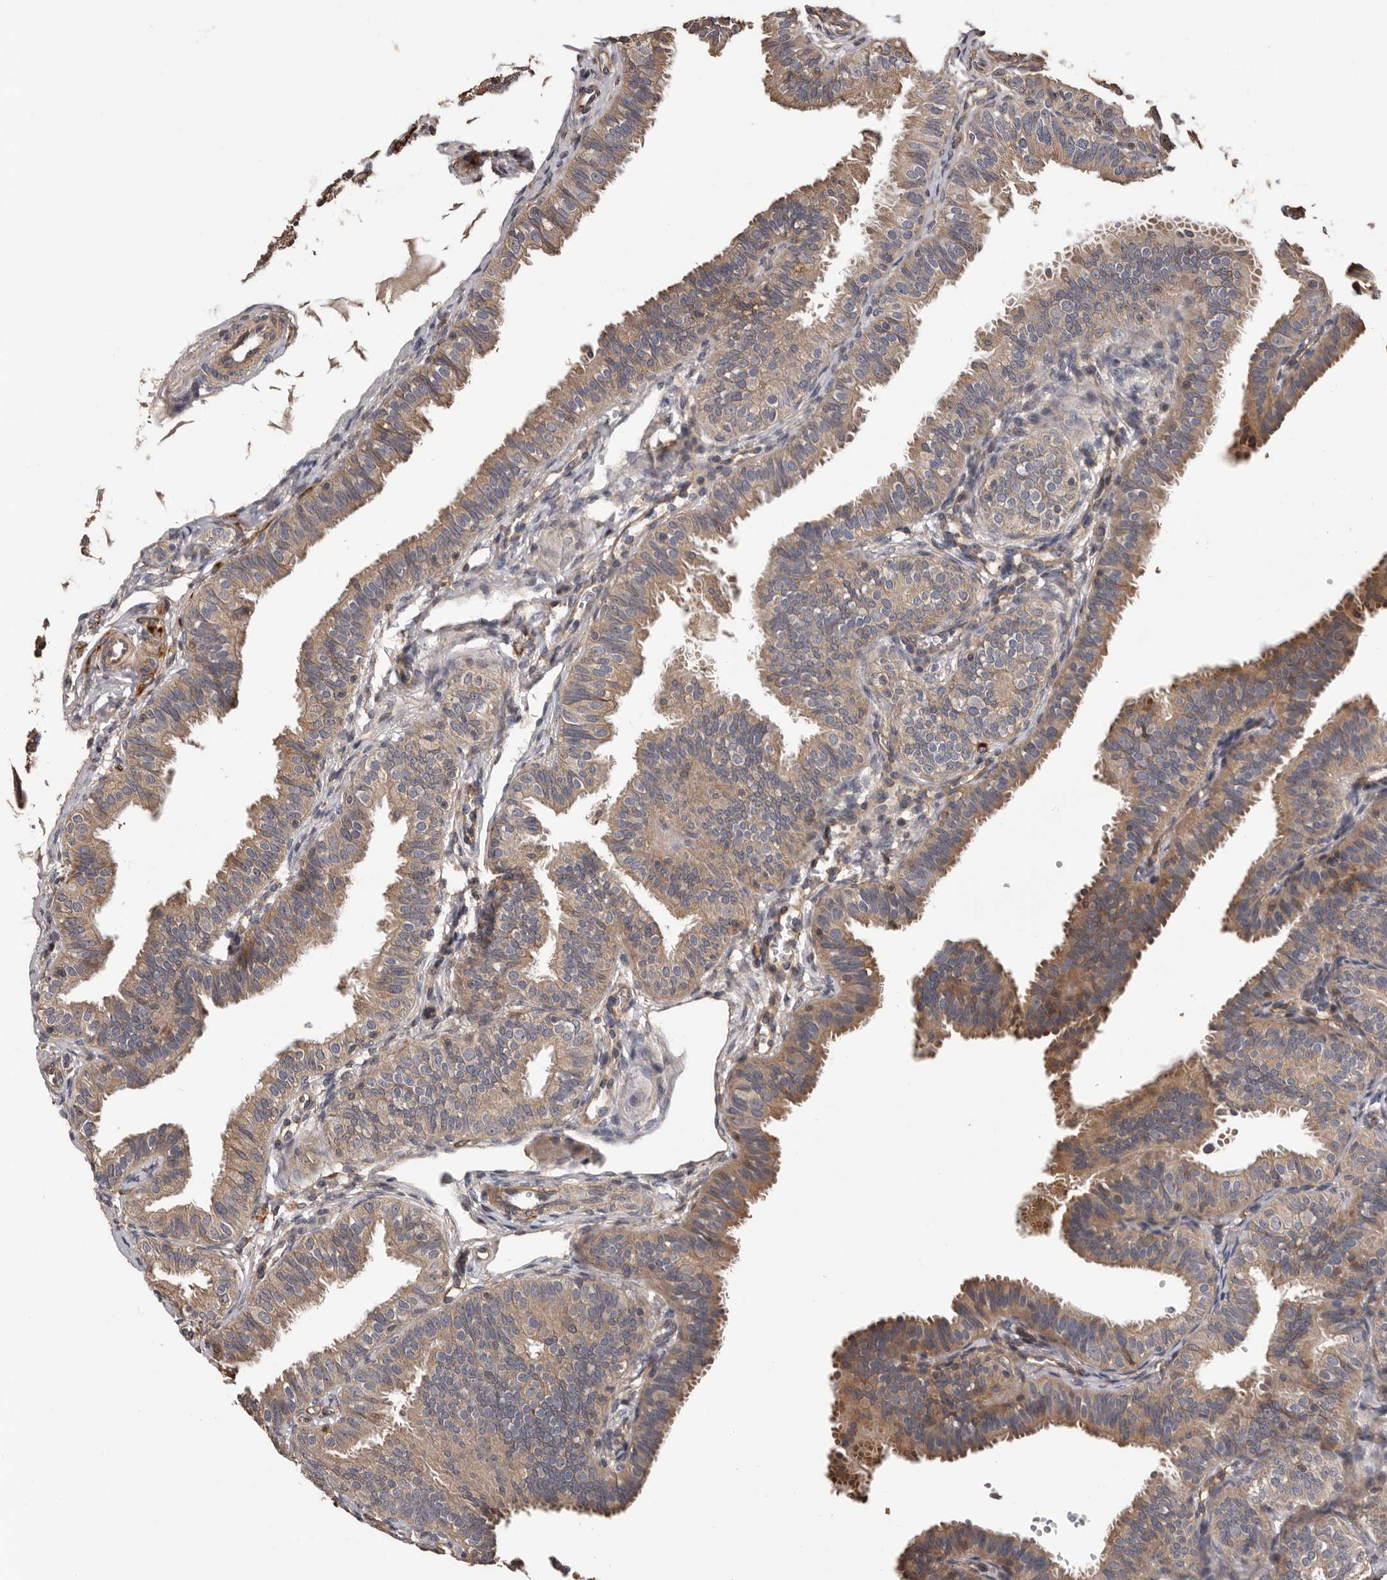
{"staining": {"intensity": "moderate", "quantity": "25%-75%", "location": "cytoplasmic/membranous"}, "tissue": "fallopian tube", "cell_type": "Glandular cells", "image_type": "normal", "snomed": [{"axis": "morphology", "description": "Normal tissue, NOS"}, {"axis": "topography", "description": "Fallopian tube"}], "caption": "A brown stain highlights moderate cytoplasmic/membranous positivity of a protein in glandular cells of unremarkable human fallopian tube. (Brightfield microscopy of DAB IHC at high magnification).", "gene": "ADAMTS2", "patient": {"sex": "female", "age": 35}}